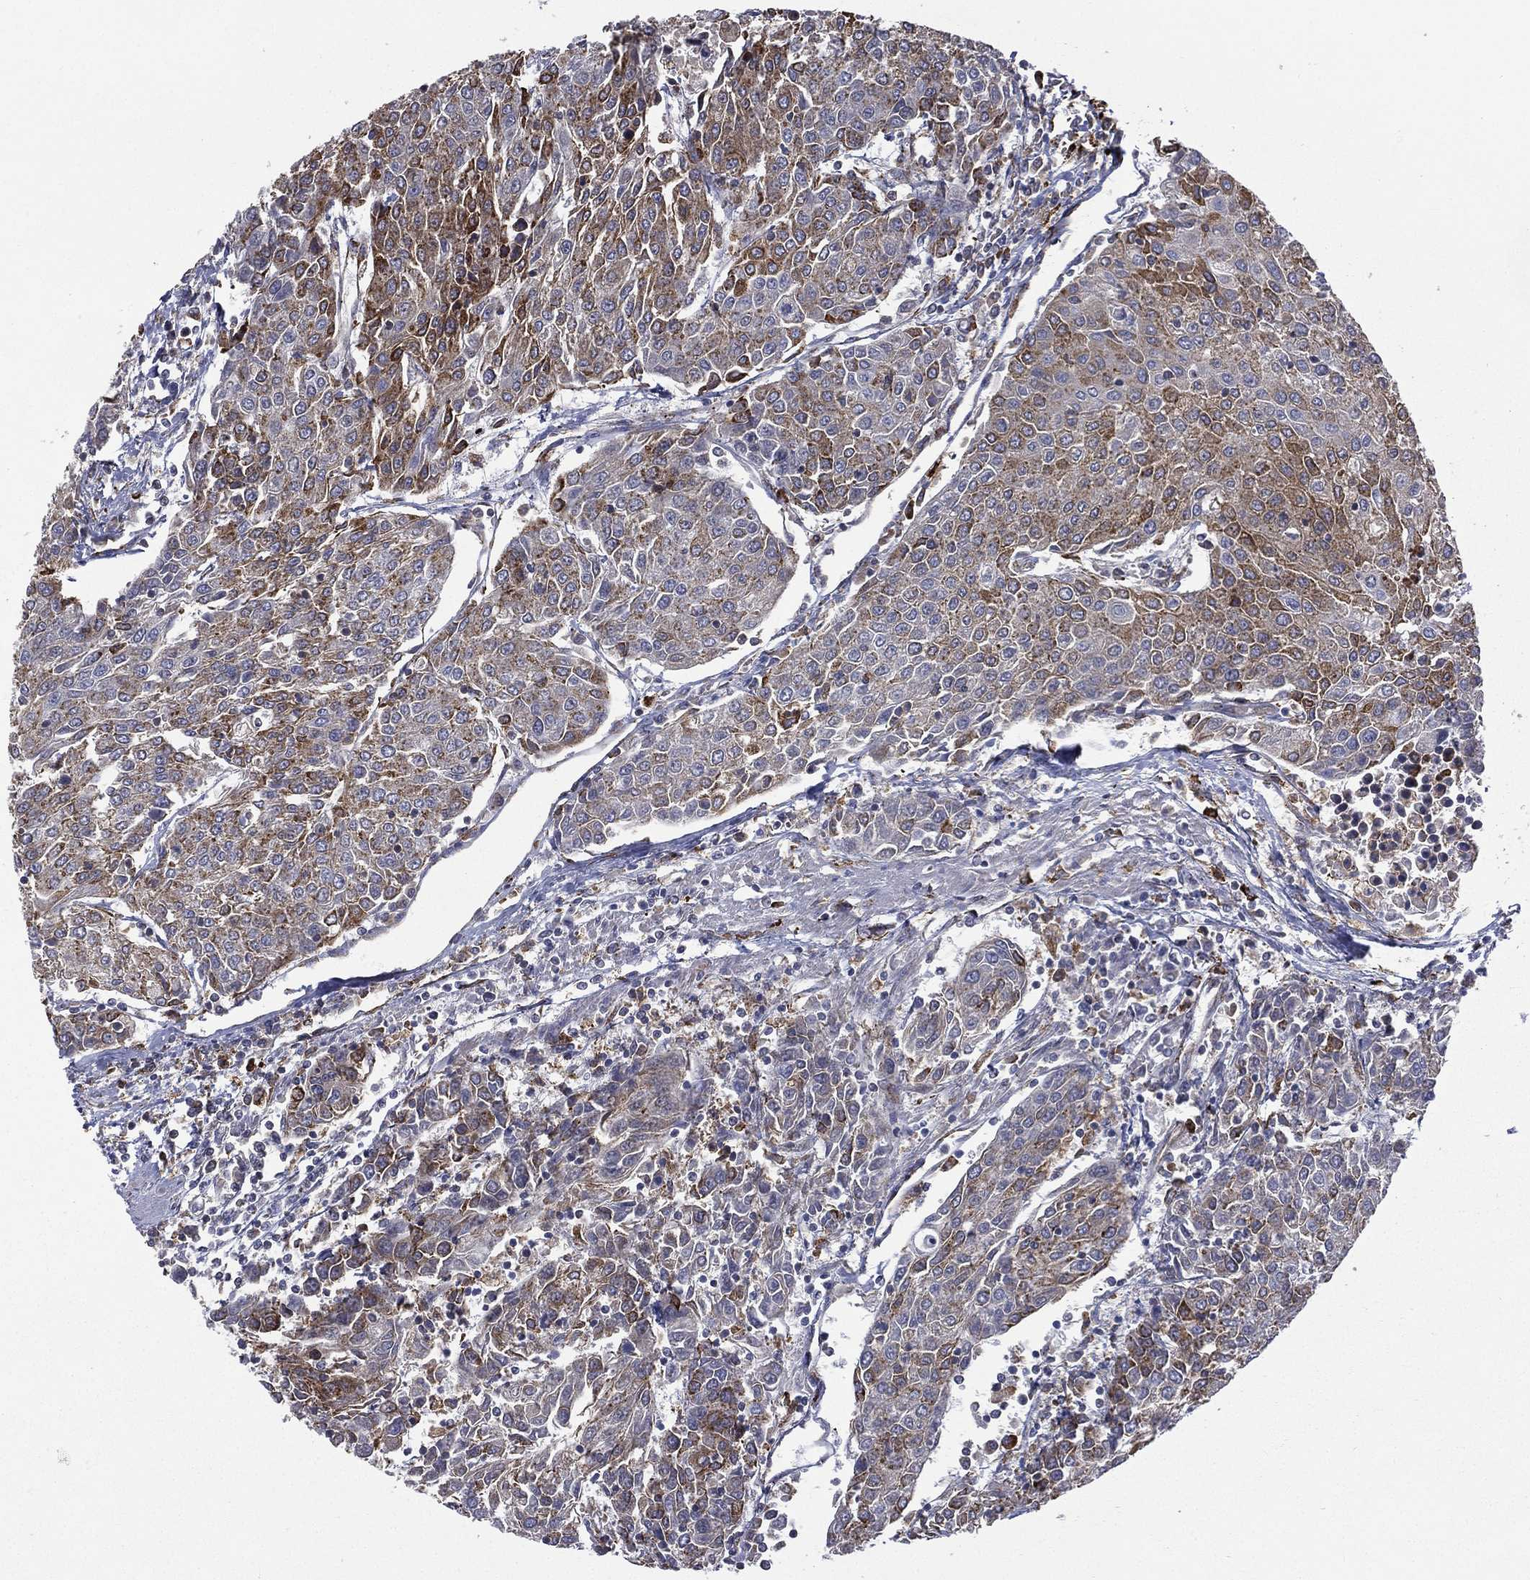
{"staining": {"intensity": "strong", "quantity": "25%-75%", "location": "cytoplasmic/membranous"}, "tissue": "urothelial cancer", "cell_type": "Tumor cells", "image_type": "cancer", "snomed": [{"axis": "morphology", "description": "Urothelial carcinoma, High grade"}, {"axis": "topography", "description": "Urinary bladder"}], "caption": "Immunohistochemistry (IHC) histopathology image of neoplastic tissue: urothelial cancer stained using immunohistochemistry demonstrates high levels of strong protein expression localized specifically in the cytoplasmic/membranous of tumor cells, appearing as a cytoplasmic/membranous brown color.", "gene": "C20orf96", "patient": {"sex": "female", "age": 85}}